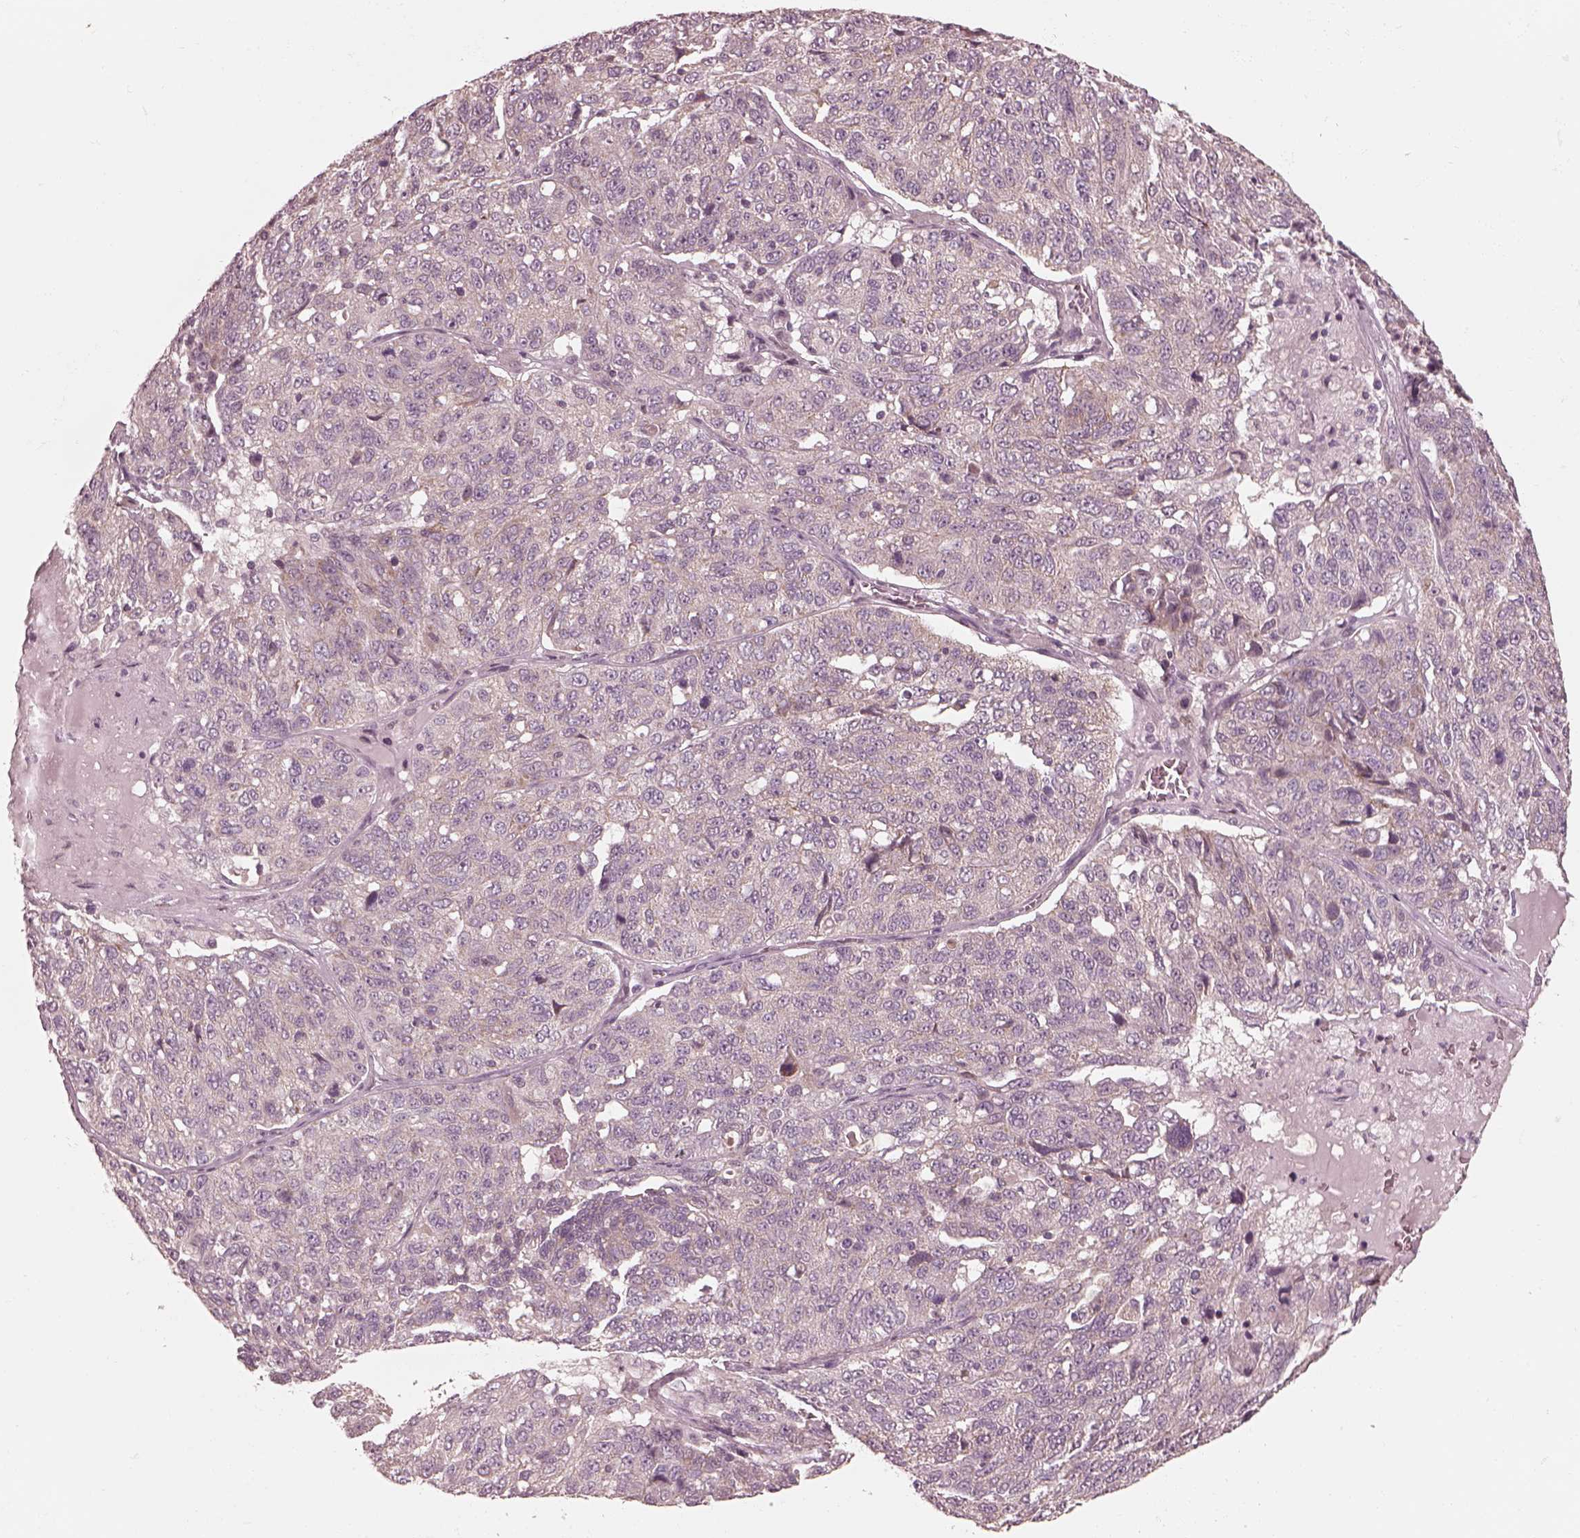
{"staining": {"intensity": "negative", "quantity": "none", "location": "none"}, "tissue": "ovarian cancer", "cell_type": "Tumor cells", "image_type": "cancer", "snomed": [{"axis": "morphology", "description": "Cystadenocarcinoma, serous, NOS"}, {"axis": "topography", "description": "Ovary"}], "caption": "The IHC image has no significant positivity in tumor cells of ovarian cancer tissue.", "gene": "IQCB1", "patient": {"sex": "female", "age": 71}}